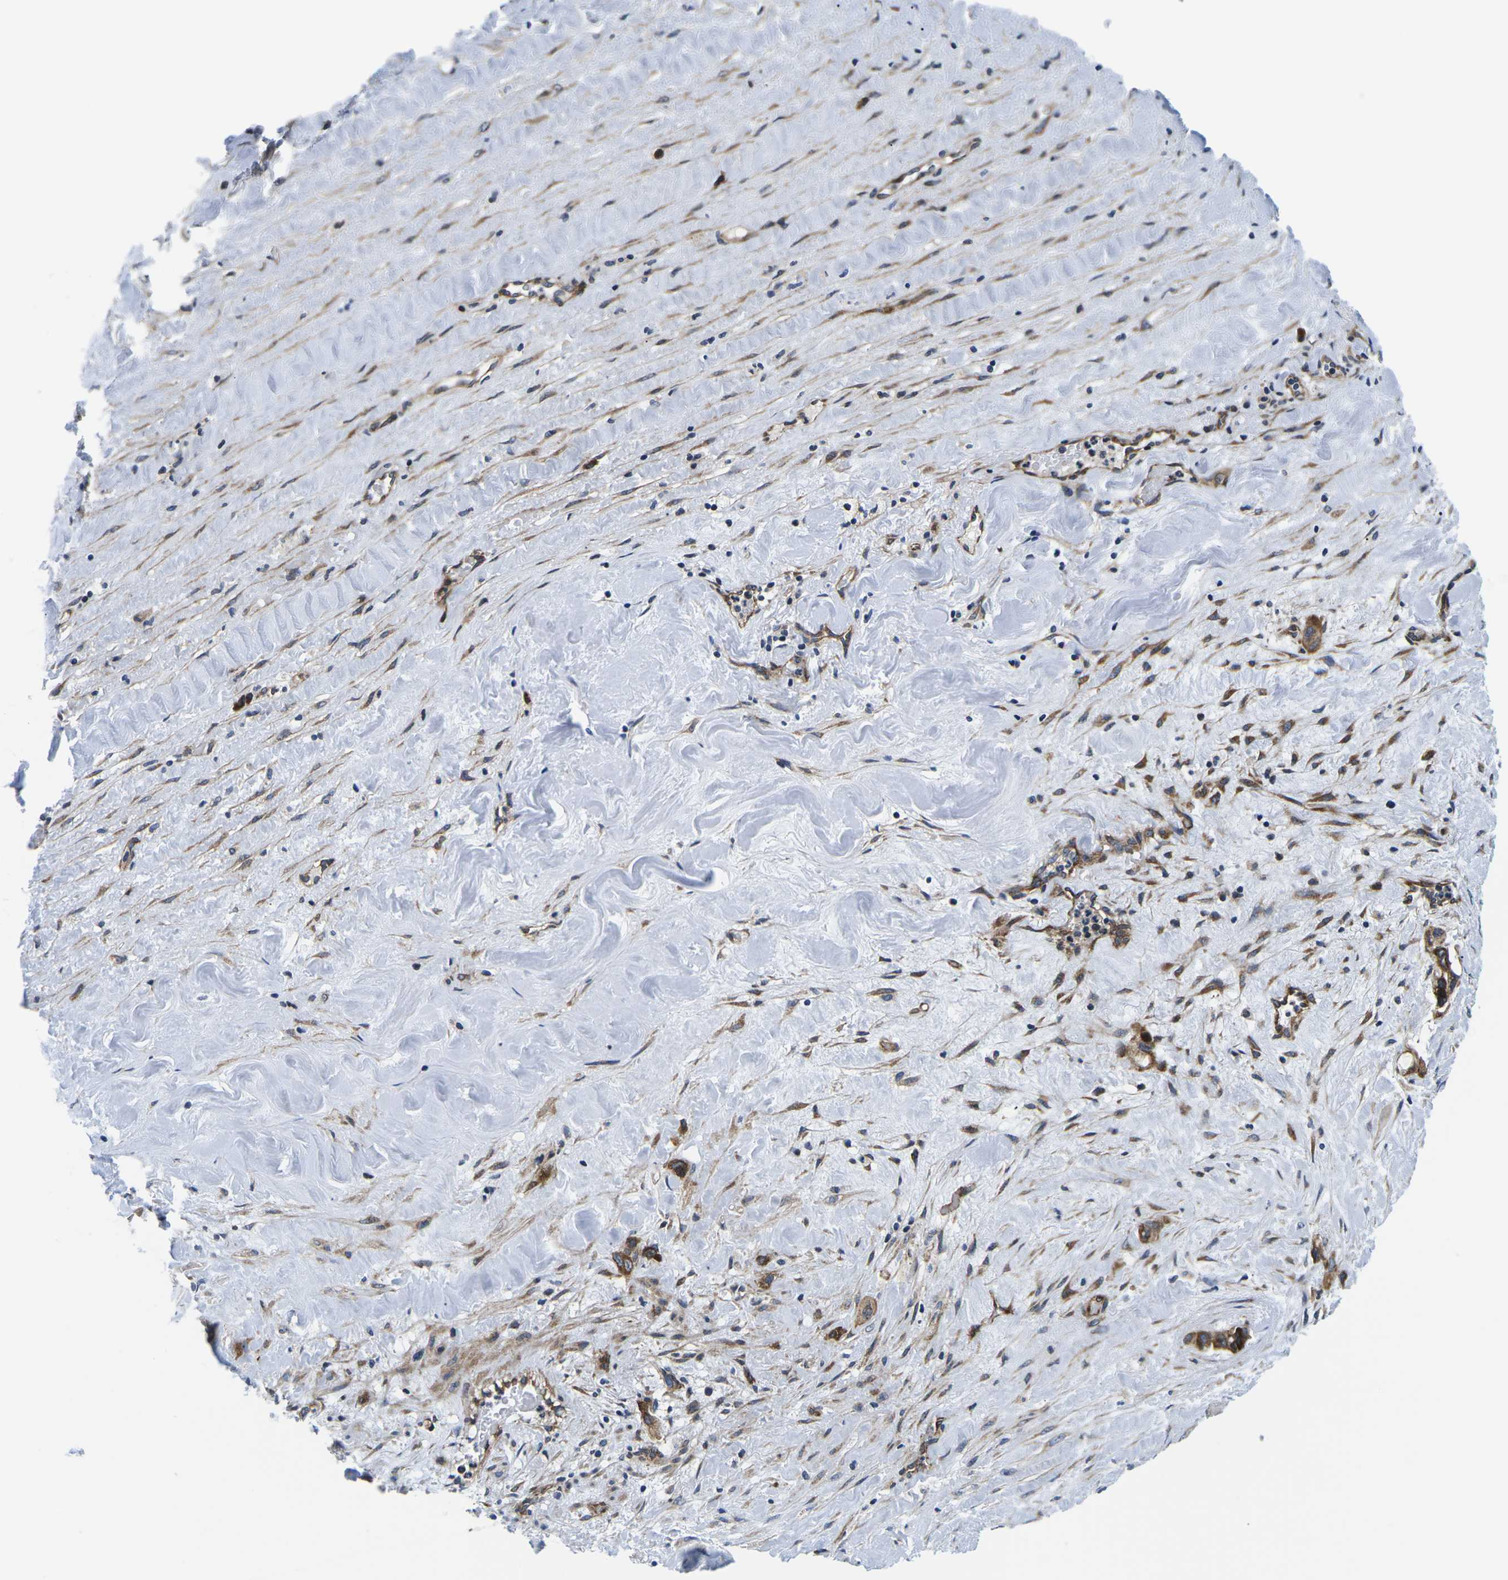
{"staining": {"intensity": "moderate", "quantity": ">75%", "location": "cytoplasmic/membranous"}, "tissue": "liver cancer", "cell_type": "Tumor cells", "image_type": "cancer", "snomed": [{"axis": "morphology", "description": "Cholangiocarcinoma"}, {"axis": "topography", "description": "Liver"}], "caption": "Cholangiocarcinoma (liver) stained with a protein marker displays moderate staining in tumor cells.", "gene": "EIF4E", "patient": {"sex": "female", "age": 65}}